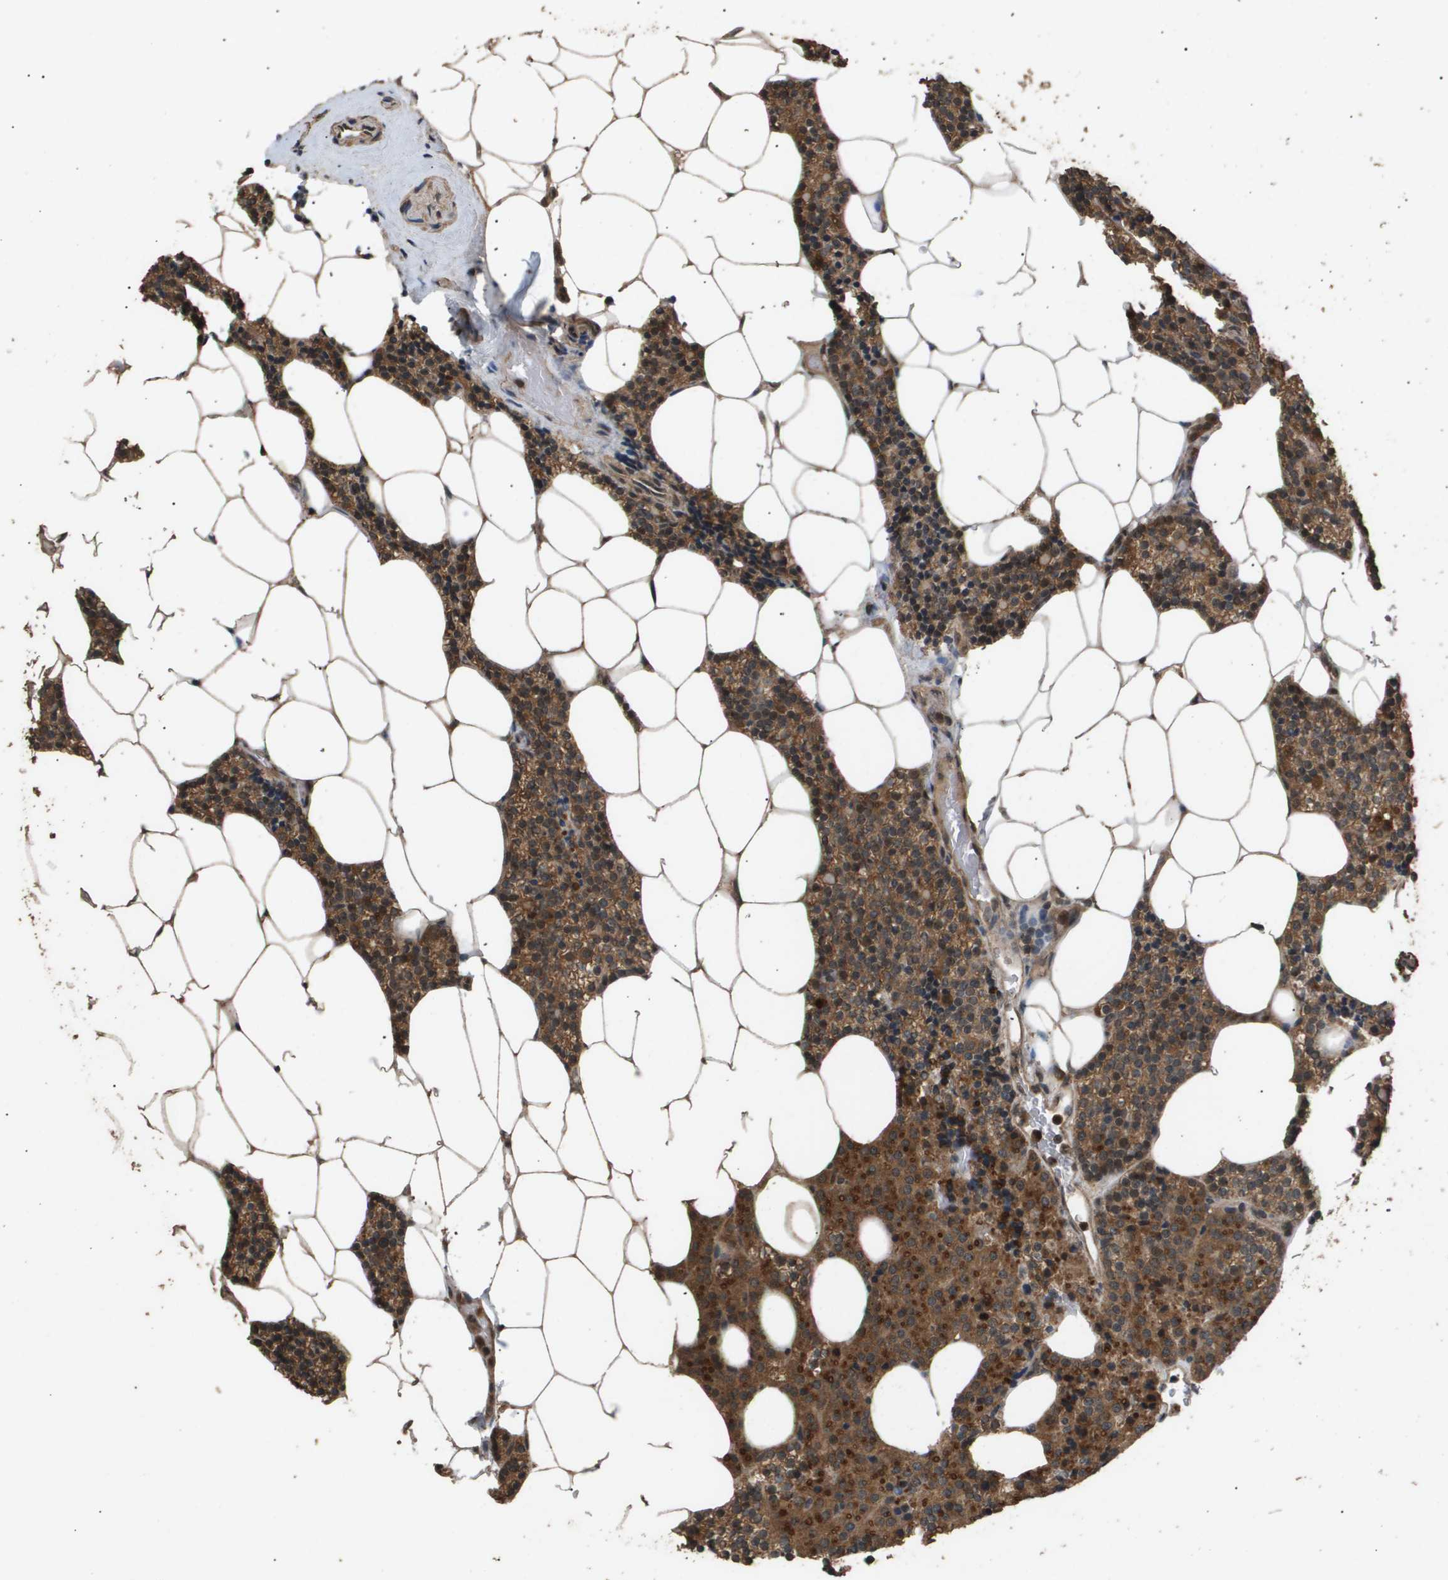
{"staining": {"intensity": "strong", "quantity": ">75%", "location": "cytoplasmic/membranous,nuclear"}, "tissue": "parathyroid gland", "cell_type": "Glandular cells", "image_type": "normal", "snomed": [{"axis": "morphology", "description": "Normal tissue, NOS"}, {"axis": "morphology", "description": "Adenoma, NOS"}, {"axis": "topography", "description": "Parathyroid gland"}], "caption": "An IHC image of benign tissue is shown. Protein staining in brown labels strong cytoplasmic/membranous,nuclear positivity in parathyroid gland within glandular cells.", "gene": "ING1", "patient": {"sex": "female", "age": 86}}